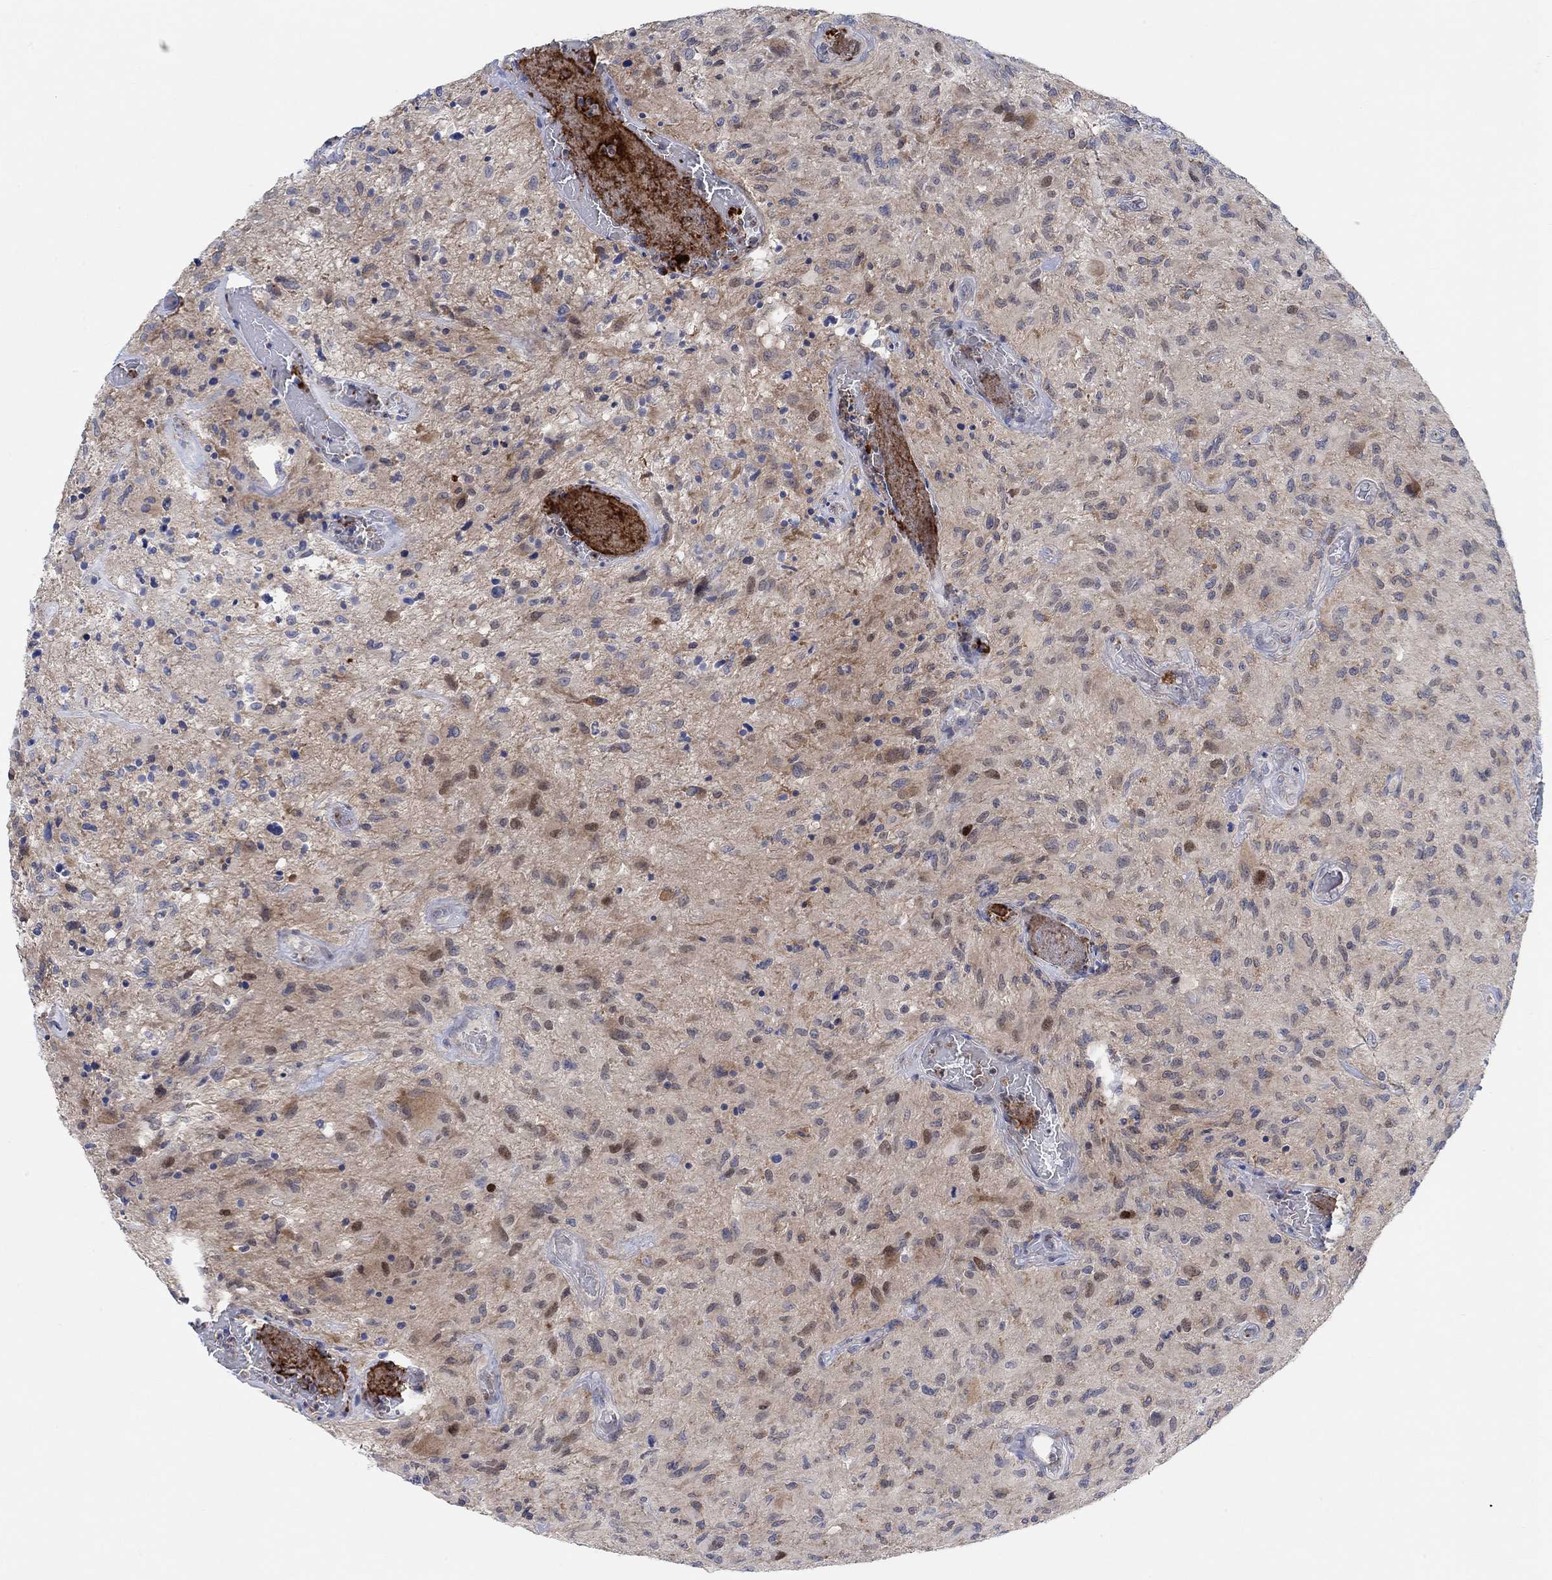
{"staining": {"intensity": "weak", "quantity": "25%-75%", "location": "cytoplasmic/membranous"}, "tissue": "glioma", "cell_type": "Tumor cells", "image_type": "cancer", "snomed": [{"axis": "morphology", "description": "Glioma, malignant, NOS"}, {"axis": "morphology", "description": "Glioma, malignant, High grade"}, {"axis": "topography", "description": "Brain"}], "caption": "High-magnification brightfield microscopy of malignant high-grade glioma stained with DAB (3,3'-diaminobenzidine) (brown) and counterstained with hematoxylin (blue). tumor cells exhibit weak cytoplasmic/membranous expression is identified in about25%-75% of cells.", "gene": "PMFBP1", "patient": {"sex": "female", "age": 71}}